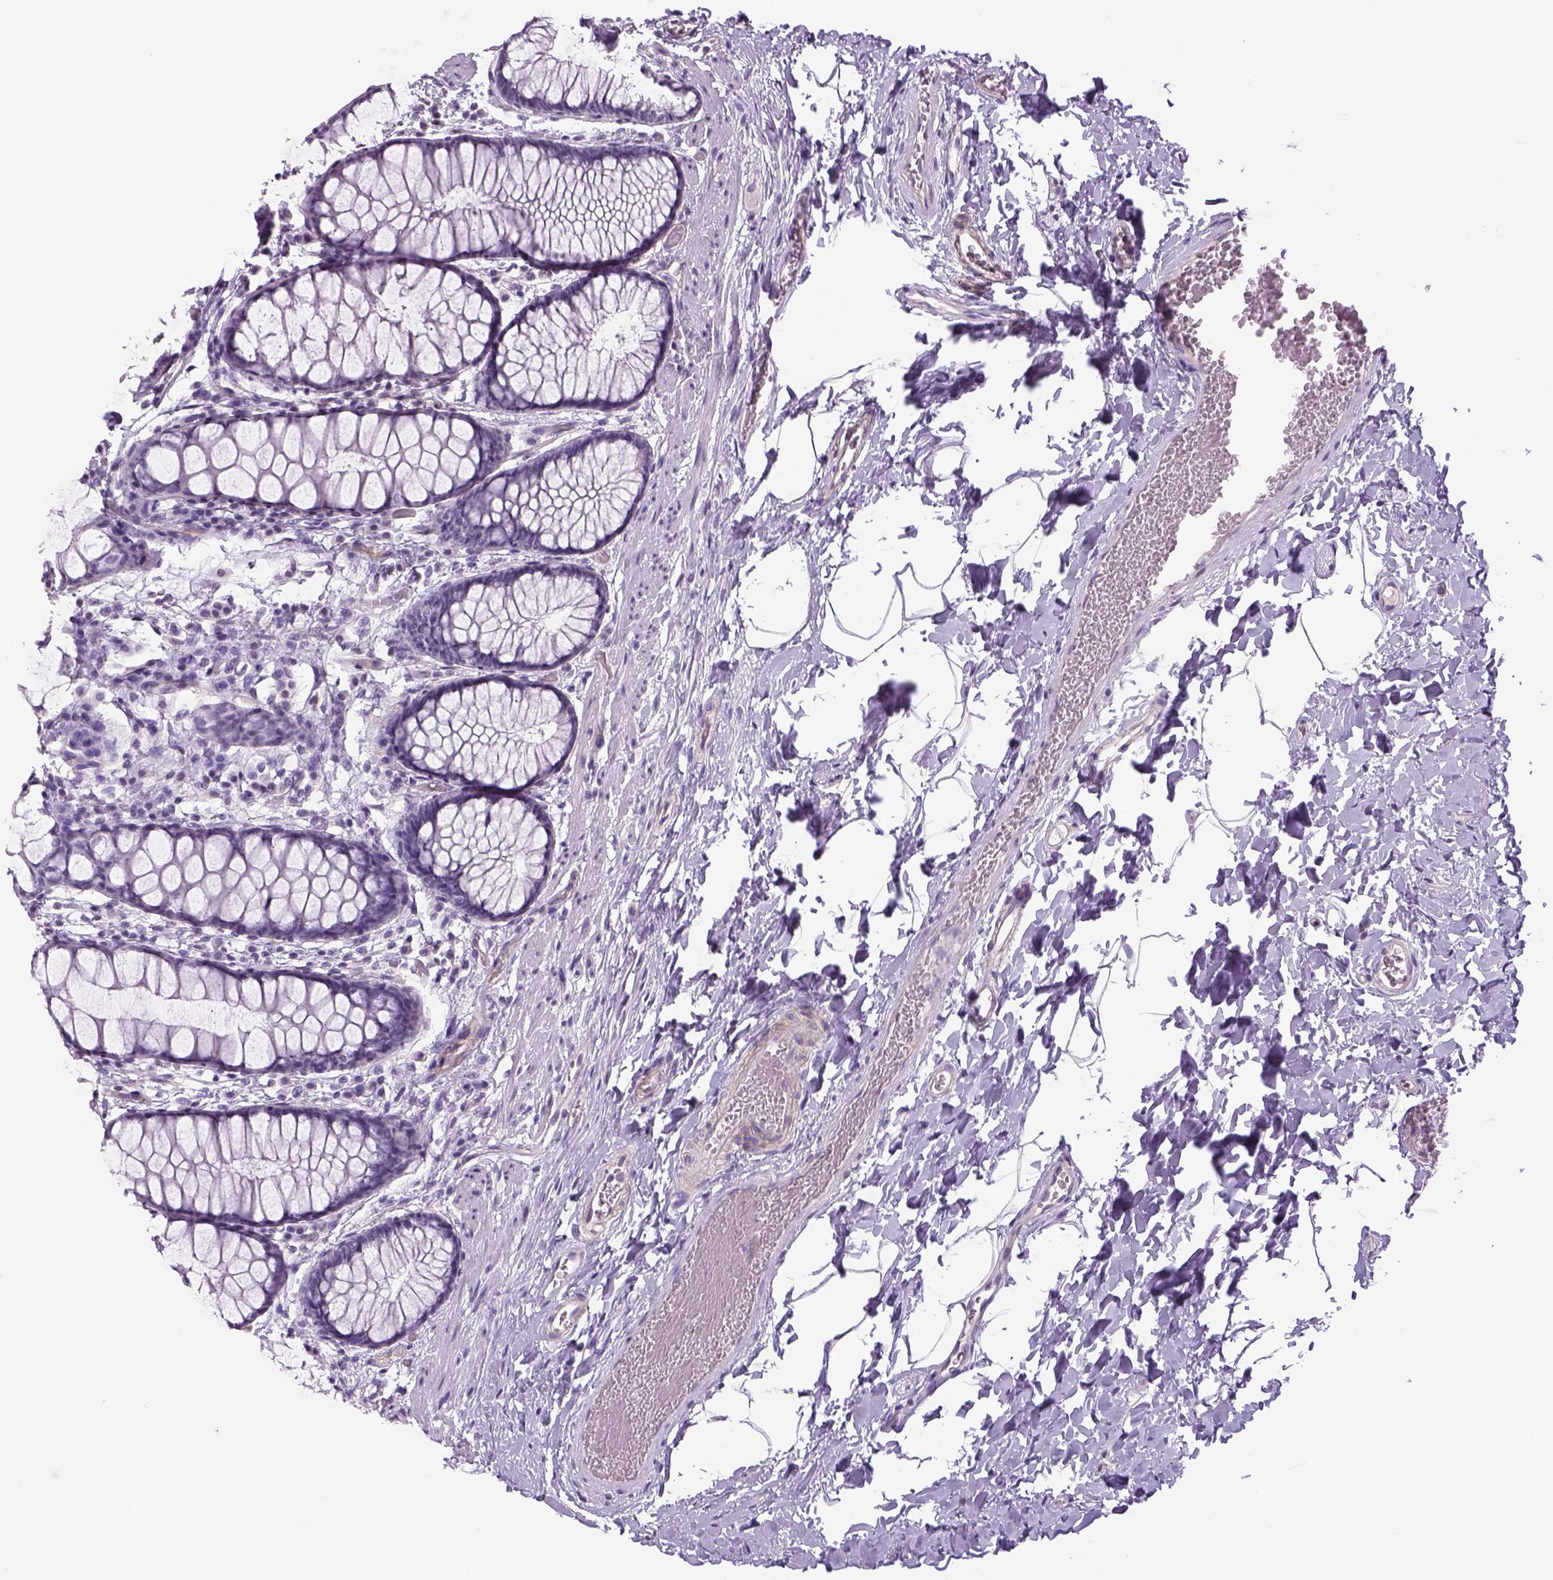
{"staining": {"intensity": "negative", "quantity": "none", "location": "none"}, "tissue": "rectum", "cell_type": "Glandular cells", "image_type": "normal", "snomed": [{"axis": "morphology", "description": "Normal tissue, NOS"}, {"axis": "topography", "description": "Rectum"}], "caption": "Immunohistochemistry (IHC) histopathology image of unremarkable human rectum stained for a protein (brown), which reveals no expression in glandular cells.", "gene": "PRRT1", "patient": {"sex": "female", "age": 62}}